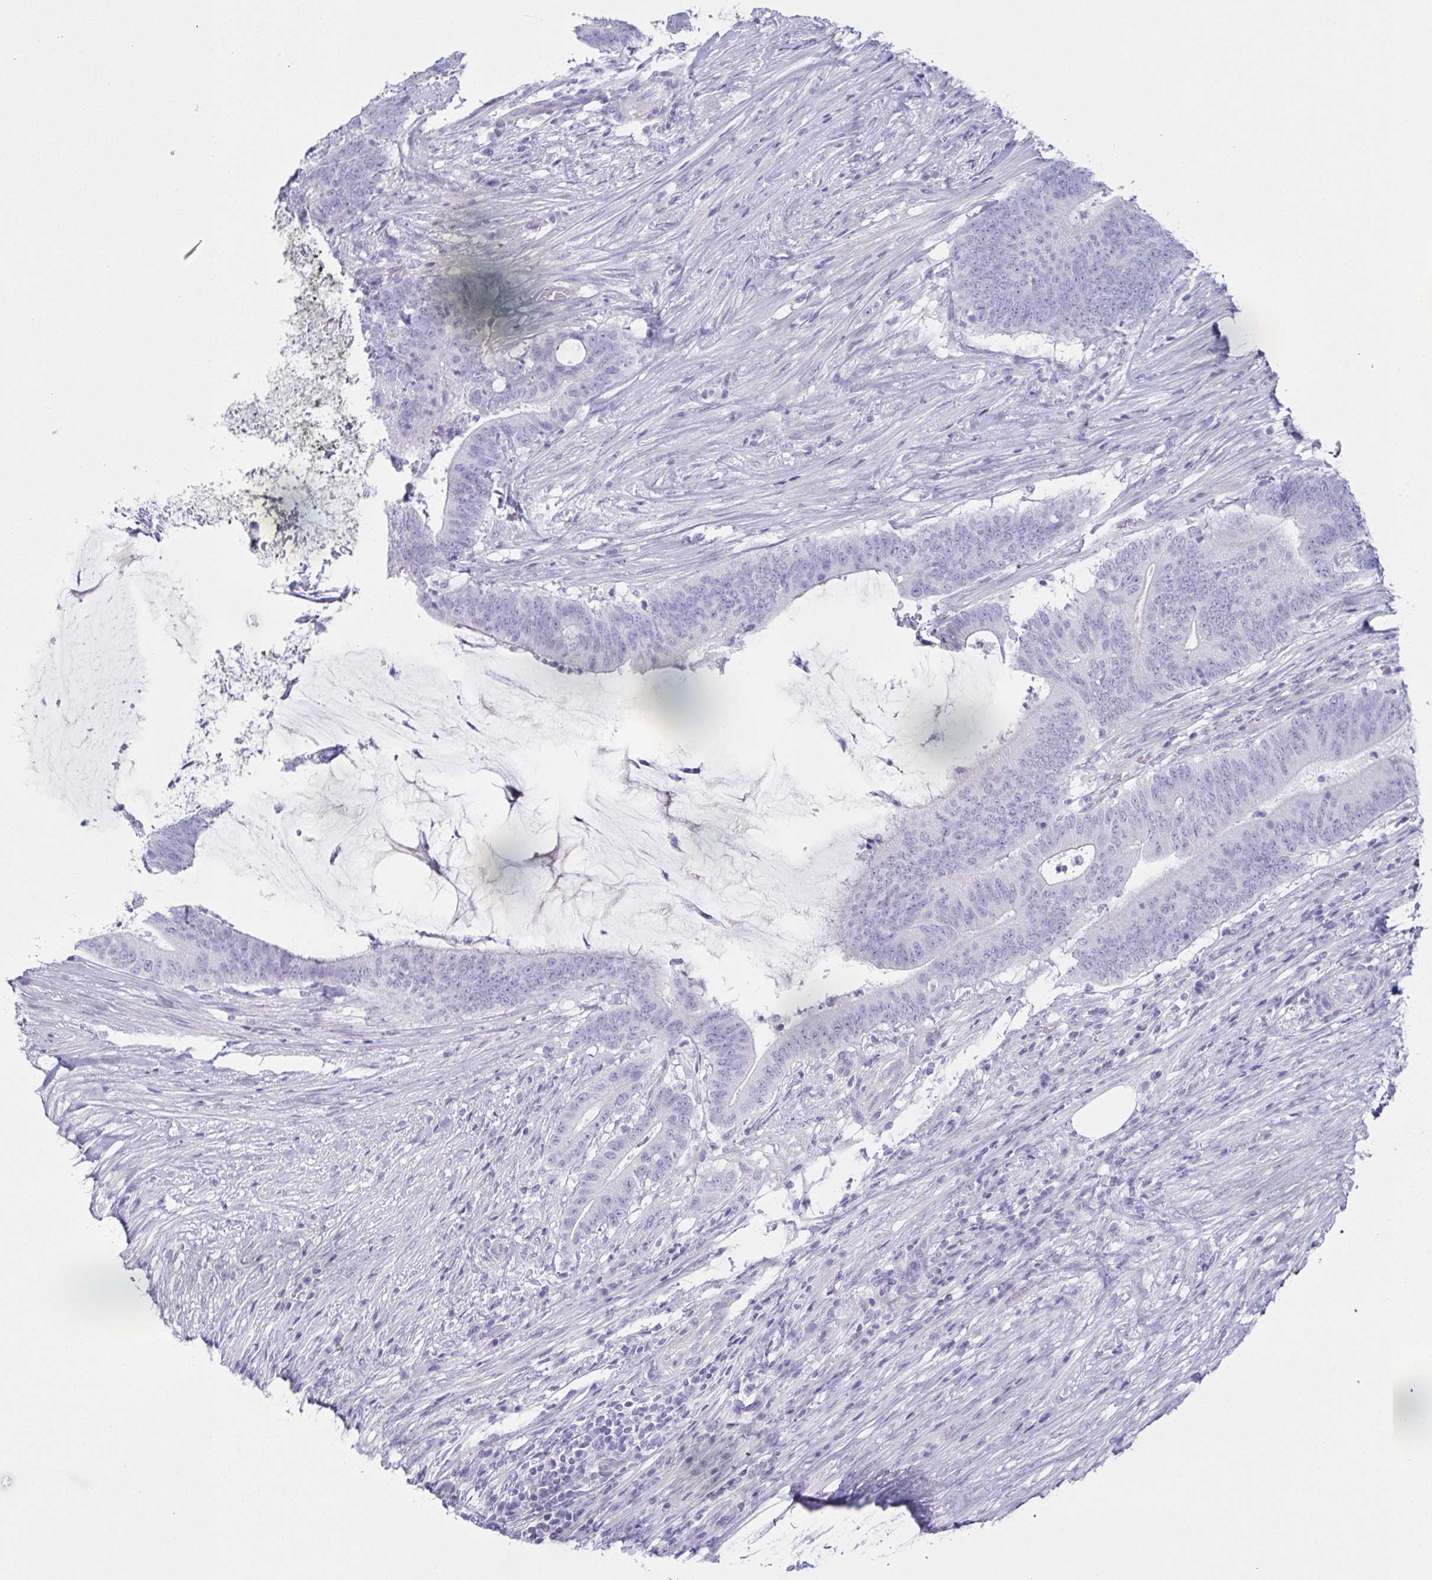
{"staining": {"intensity": "negative", "quantity": "none", "location": "none"}, "tissue": "colorectal cancer", "cell_type": "Tumor cells", "image_type": "cancer", "snomed": [{"axis": "morphology", "description": "Adenocarcinoma, NOS"}, {"axis": "topography", "description": "Colon"}], "caption": "Image shows no protein staining in tumor cells of colorectal adenocarcinoma tissue.", "gene": "PRR4", "patient": {"sex": "female", "age": 43}}